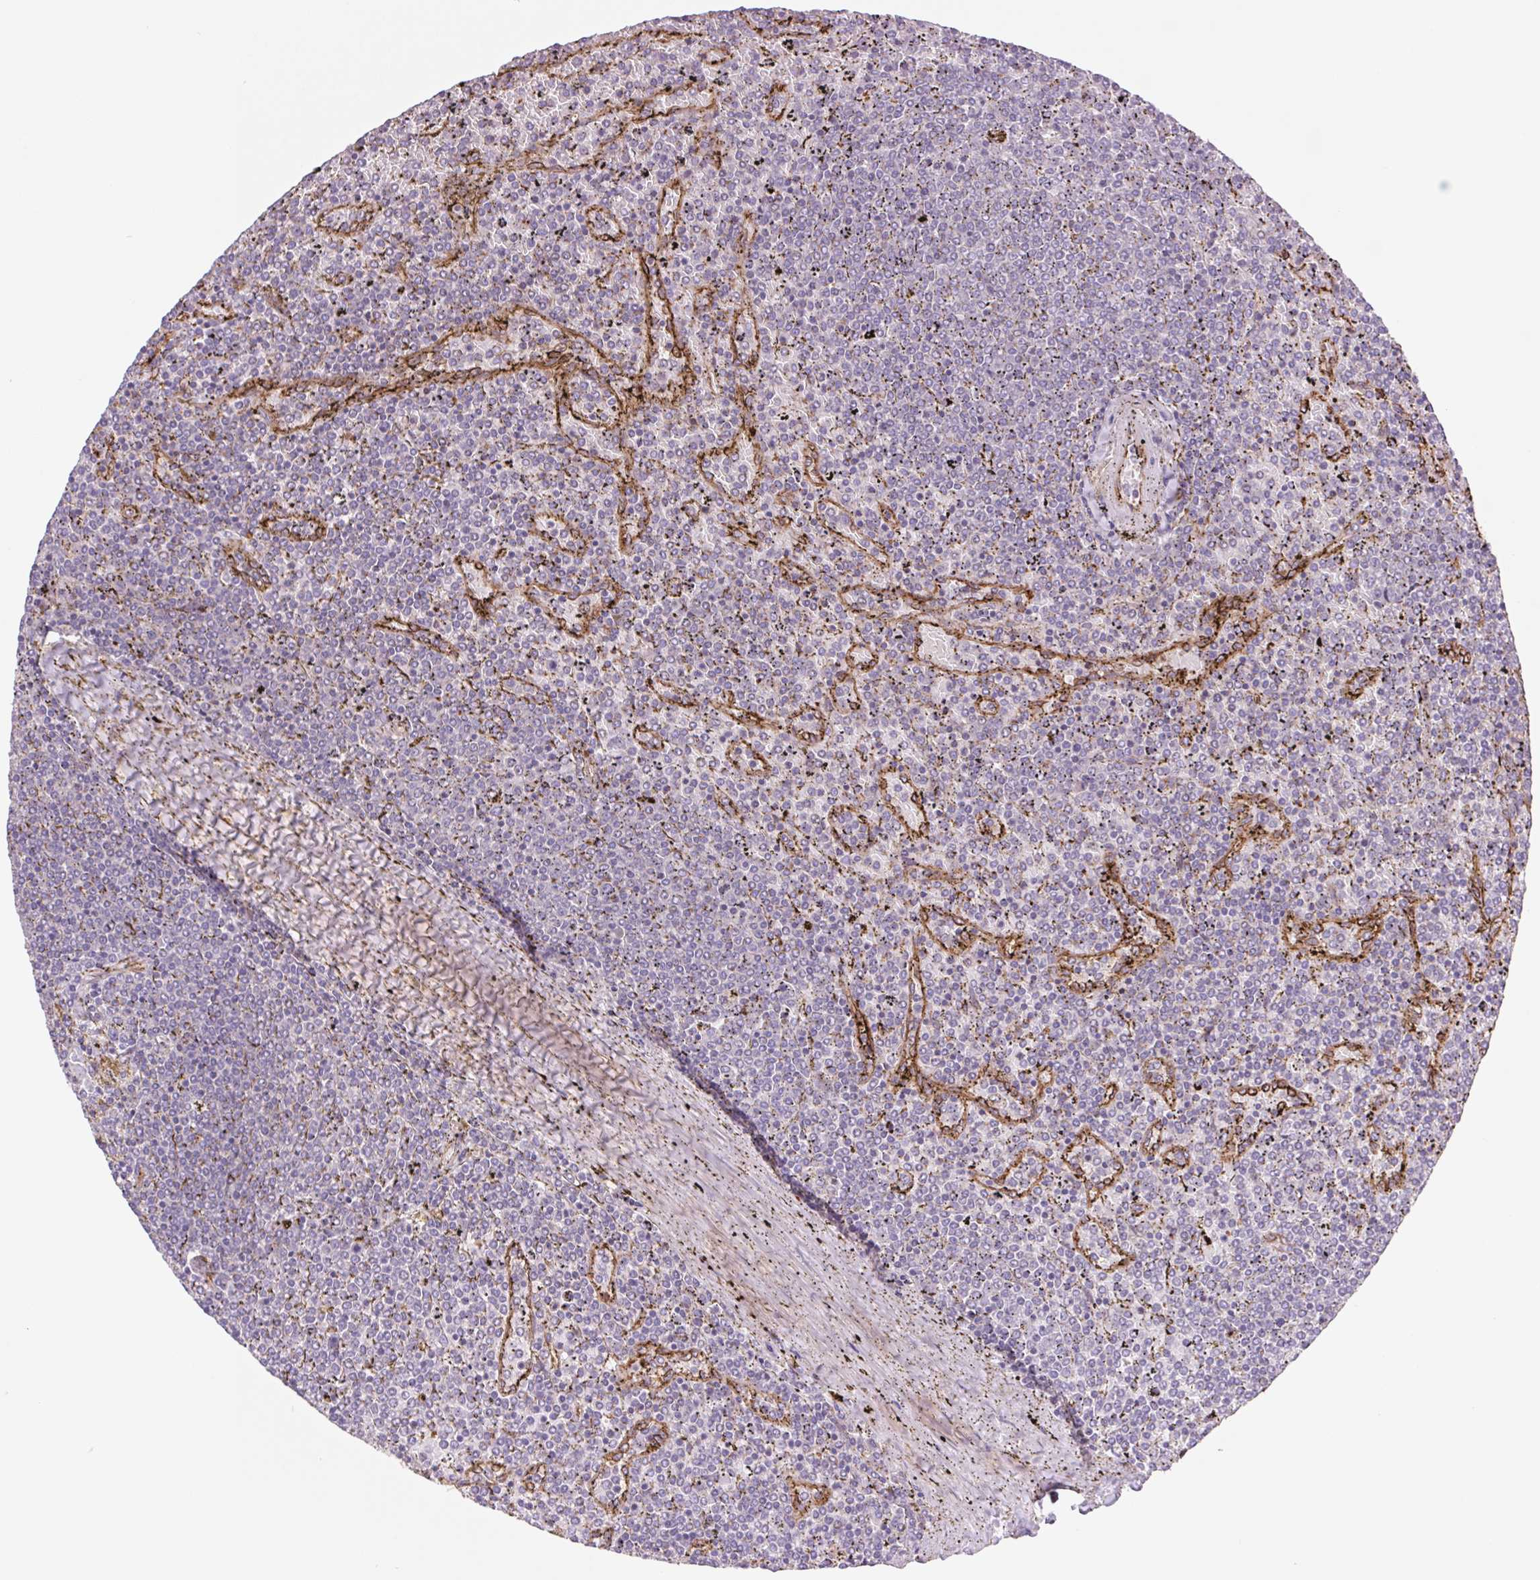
{"staining": {"intensity": "negative", "quantity": "none", "location": "none"}, "tissue": "lymphoma", "cell_type": "Tumor cells", "image_type": "cancer", "snomed": [{"axis": "morphology", "description": "Malignant lymphoma, non-Hodgkin's type, Low grade"}, {"axis": "topography", "description": "Spleen"}], "caption": "A photomicrograph of human low-grade malignant lymphoma, non-Hodgkin's type is negative for staining in tumor cells.", "gene": "MS4A13", "patient": {"sex": "female", "age": 77}}